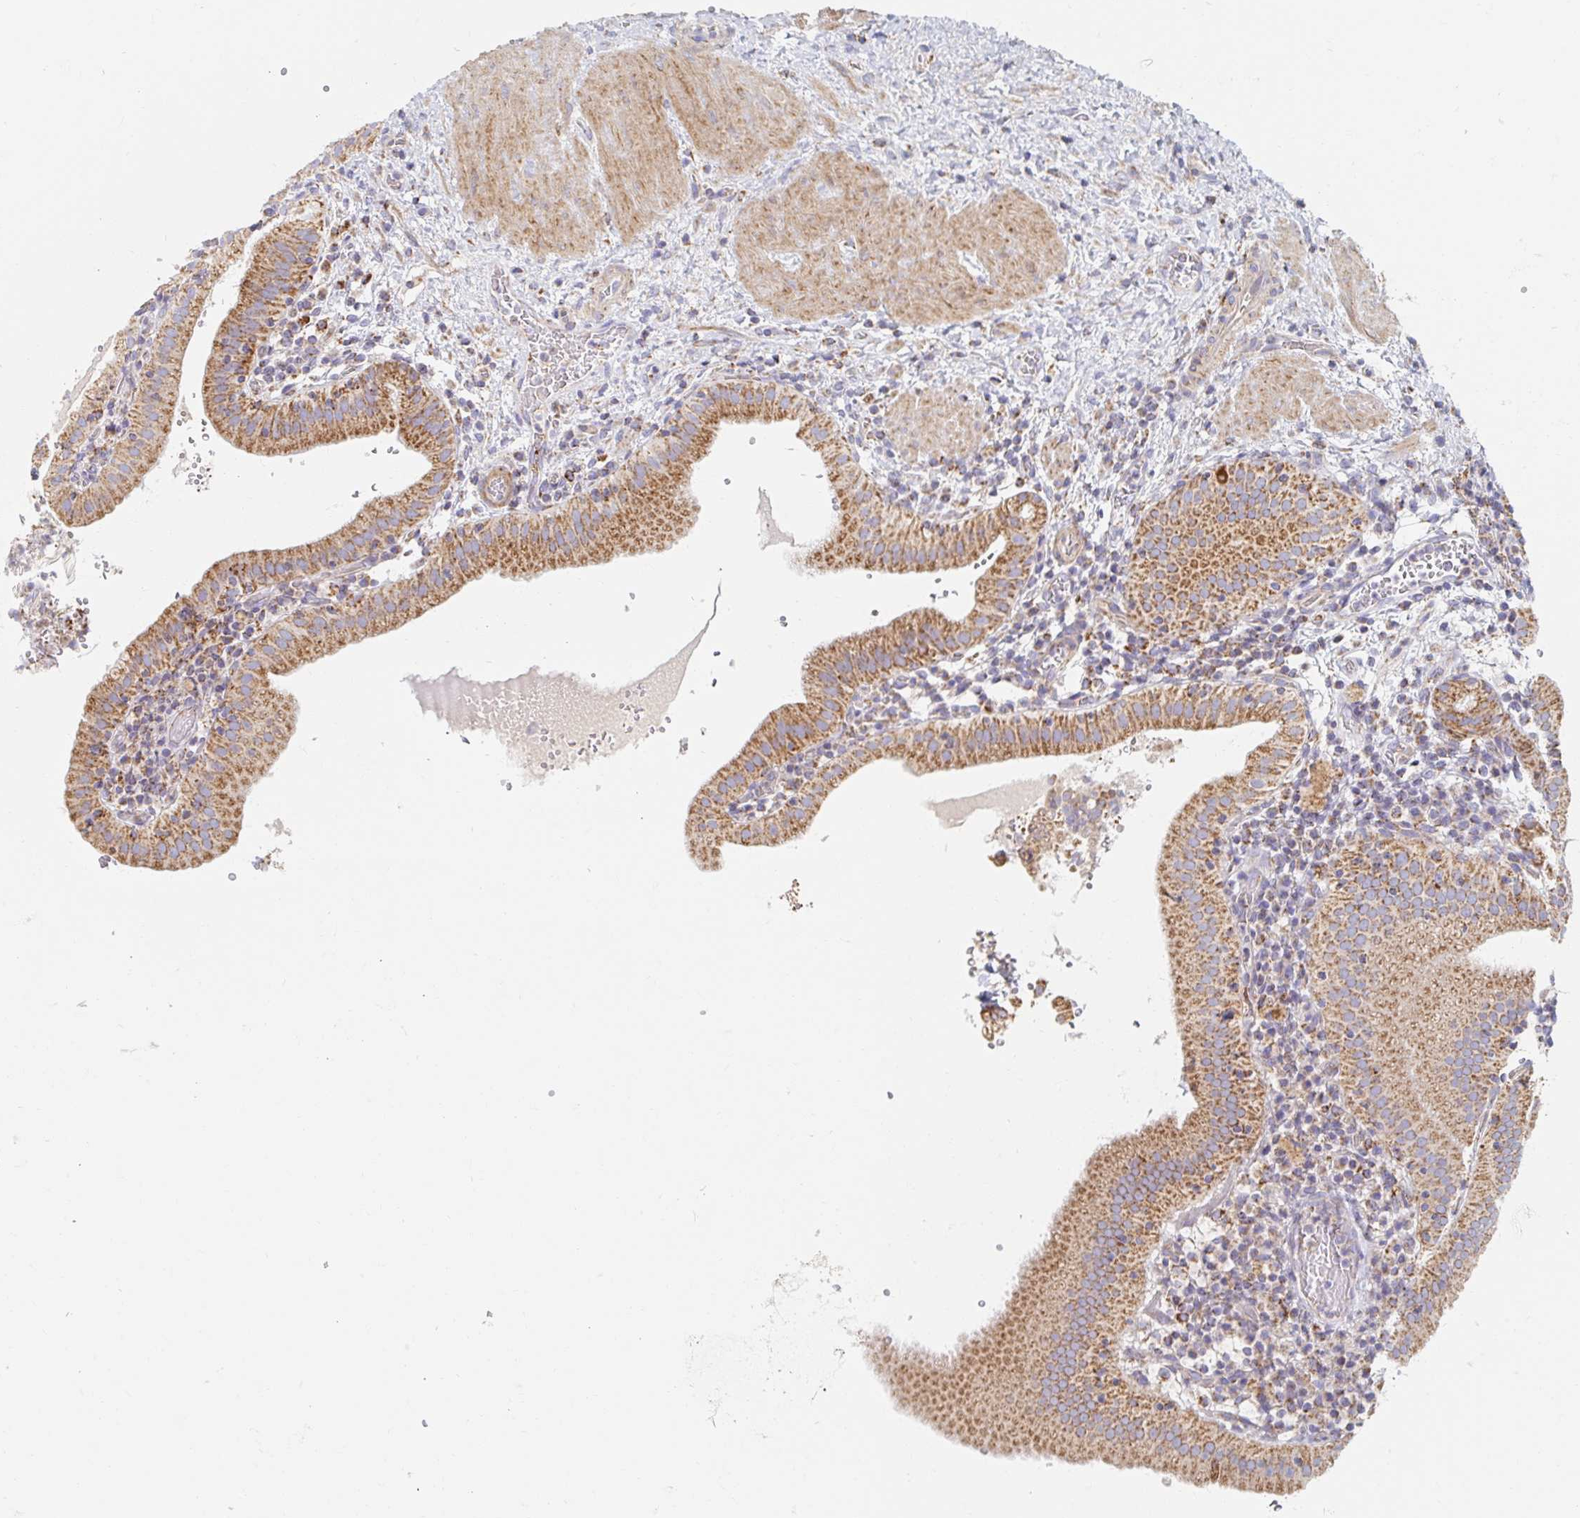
{"staining": {"intensity": "moderate", "quantity": ">75%", "location": "cytoplasmic/membranous"}, "tissue": "gallbladder", "cell_type": "Glandular cells", "image_type": "normal", "snomed": [{"axis": "morphology", "description": "Normal tissue, NOS"}, {"axis": "topography", "description": "Gallbladder"}], "caption": "Immunohistochemistry (IHC) (DAB (3,3'-diaminobenzidine)) staining of normal human gallbladder exhibits moderate cytoplasmic/membranous protein positivity in approximately >75% of glandular cells.", "gene": "MAVS", "patient": {"sex": "male", "age": 26}}